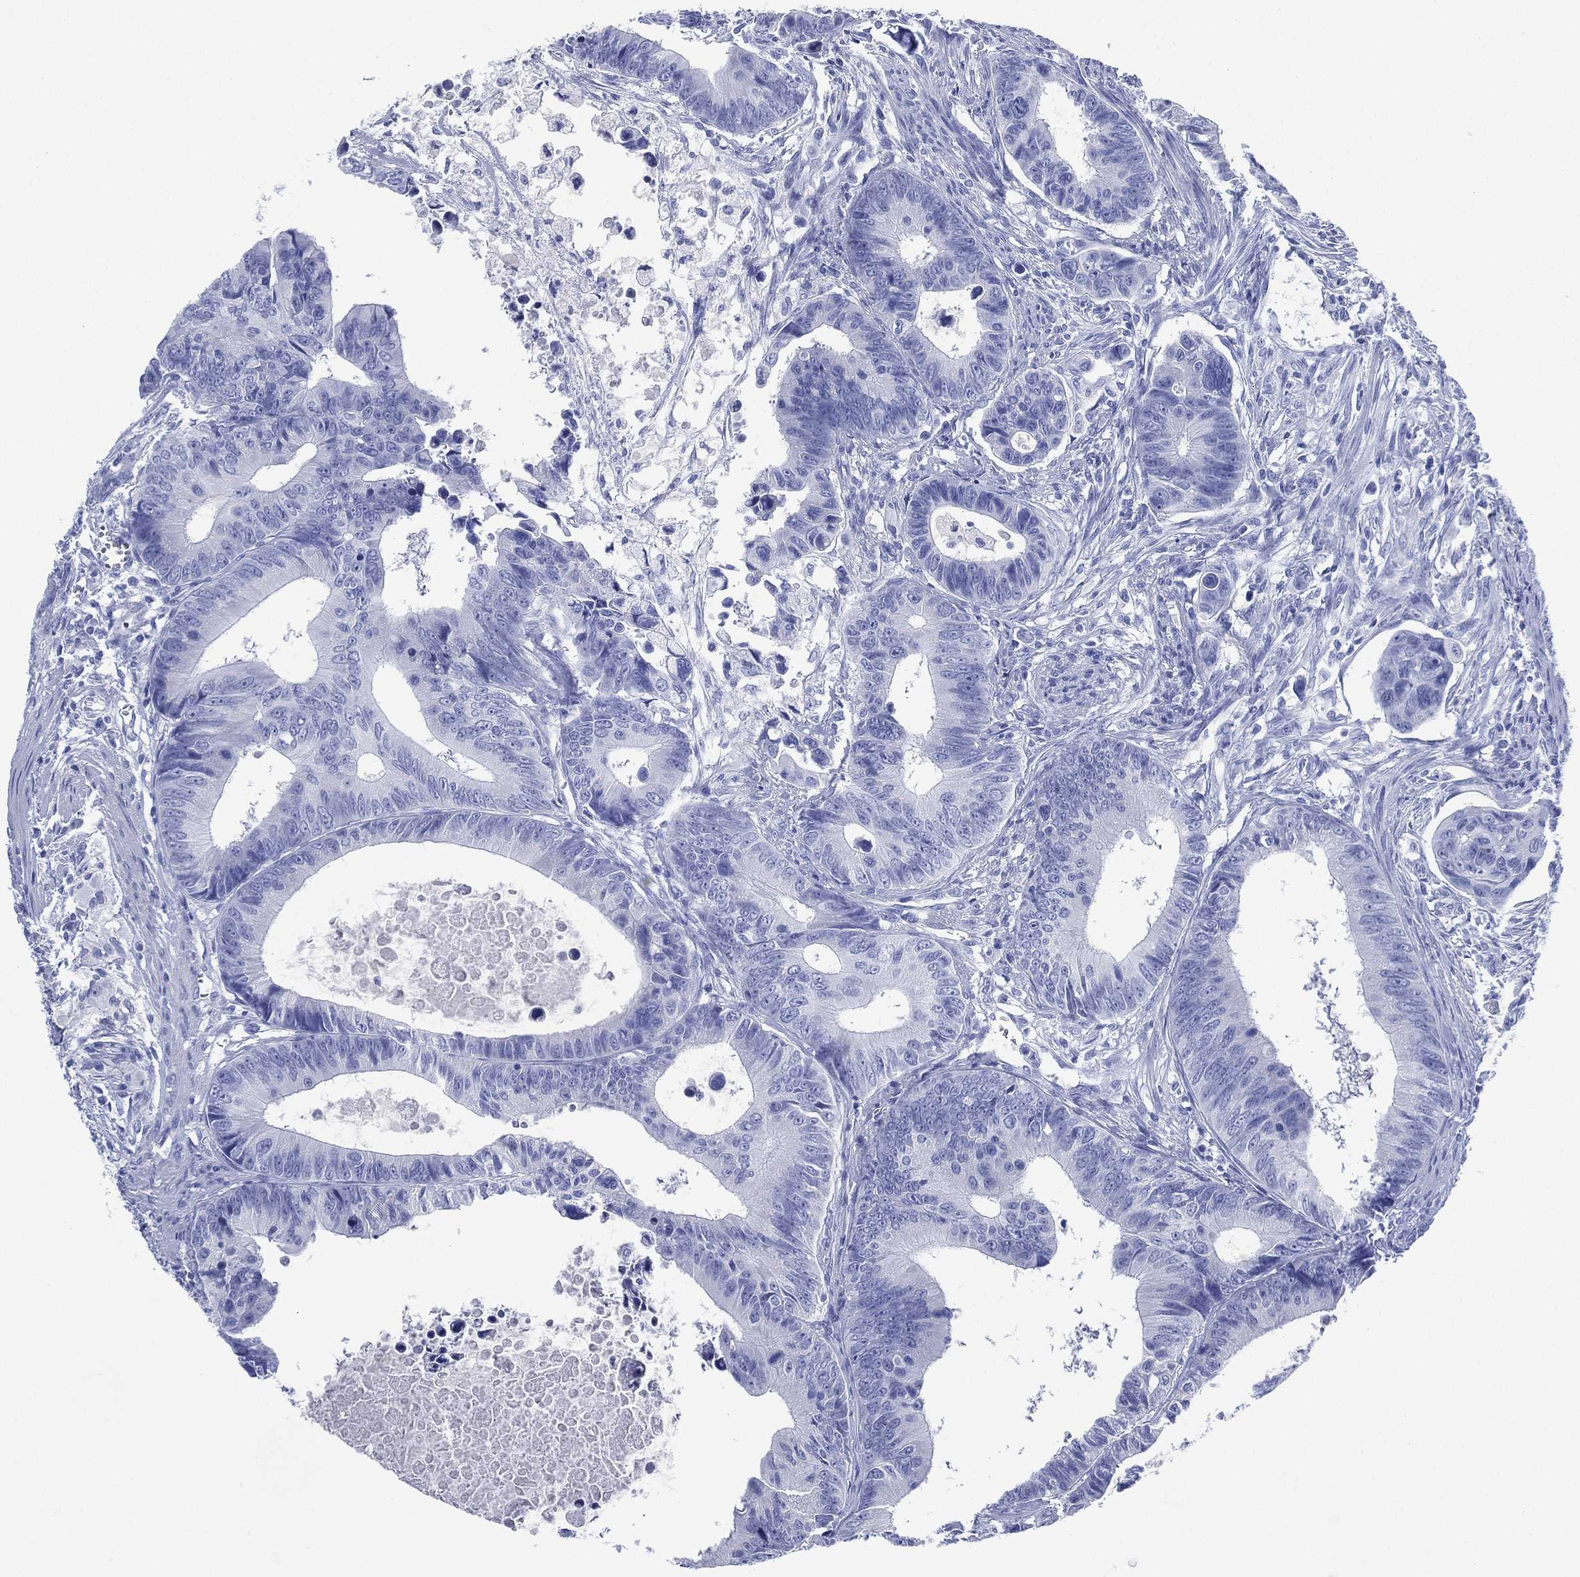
{"staining": {"intensity": "negative", "quantity": "none", "location": "none"}, "tissue": "colorectal cancer", "cell_type": "Tumor cells", "image_type": "cancer", "snomed": [{"axis": "morphology", "description": "Adenocarcinoma, NOS"}, {"axis": "topography", "description": "Colon"}], "caption": "A high-resolution histopathology image shows IHC staining of adenocarcinoma (colorectal), which shows no significant expression in tumor cells. The staining is performed using DAB brown chromogen with nuclei counter-stained in using hematoxylin.", "gene": "SIGLECL1", "patient": {"sex": "female", "age": 87}}